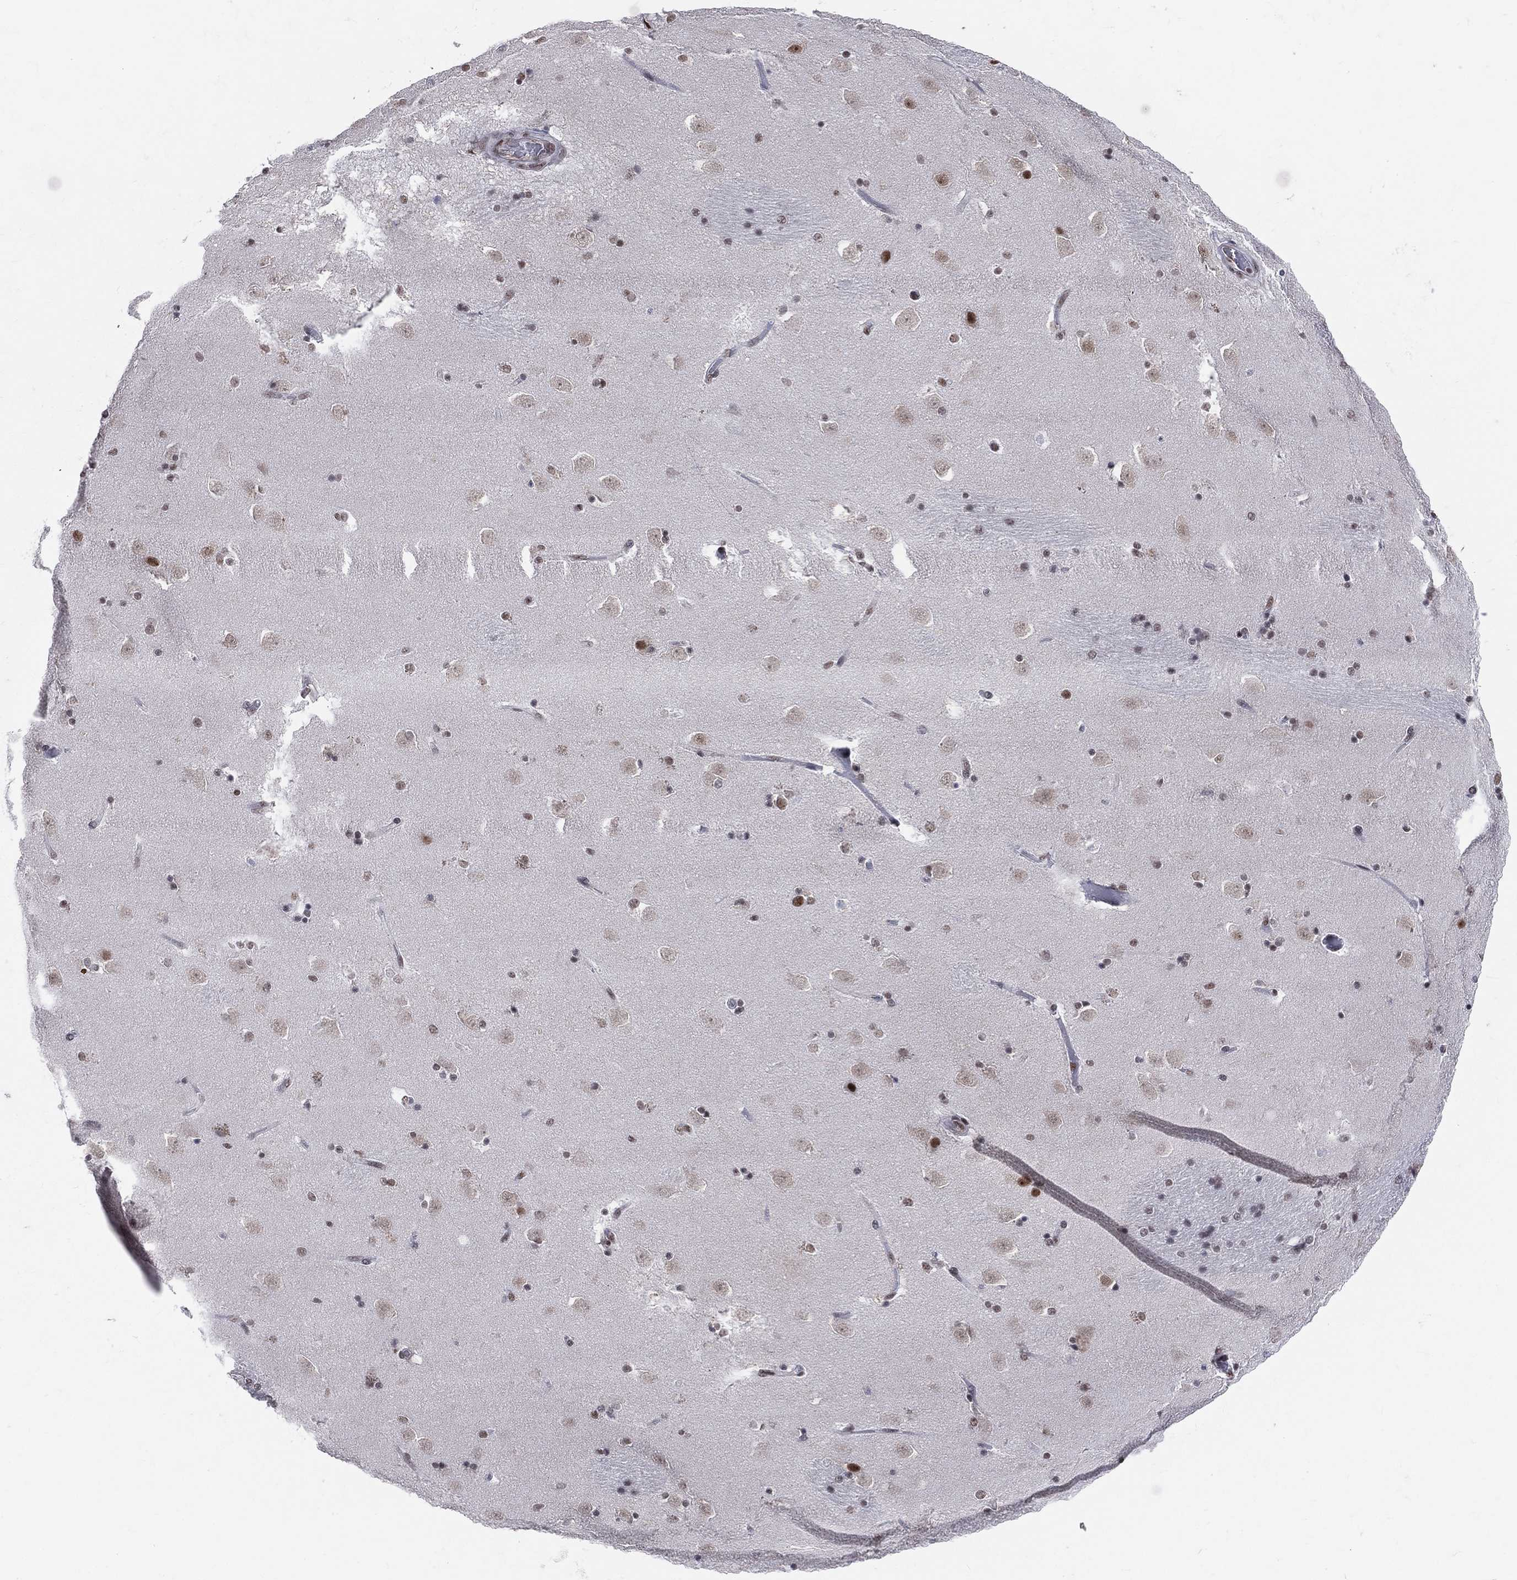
{"staining": {"intensity": "strong", "quantity": "<25%", "location": "nuclear"}, "tissue": "caudate", "cell_type": "Glial cells", "image_type": "normal", "snomed": [{"axis": "morphology", "description": "Normal tissue, NOS"}, {"axis": "topography", "description": "Lateral ventricle wall"}], "caption": "Caudate was stained to show a protein in brown. There is medium levels of strong nuclear expression in approximately <25% of glial cells.", "gene": "CDK7", "patient": {"sex": "male", "age": 51}}